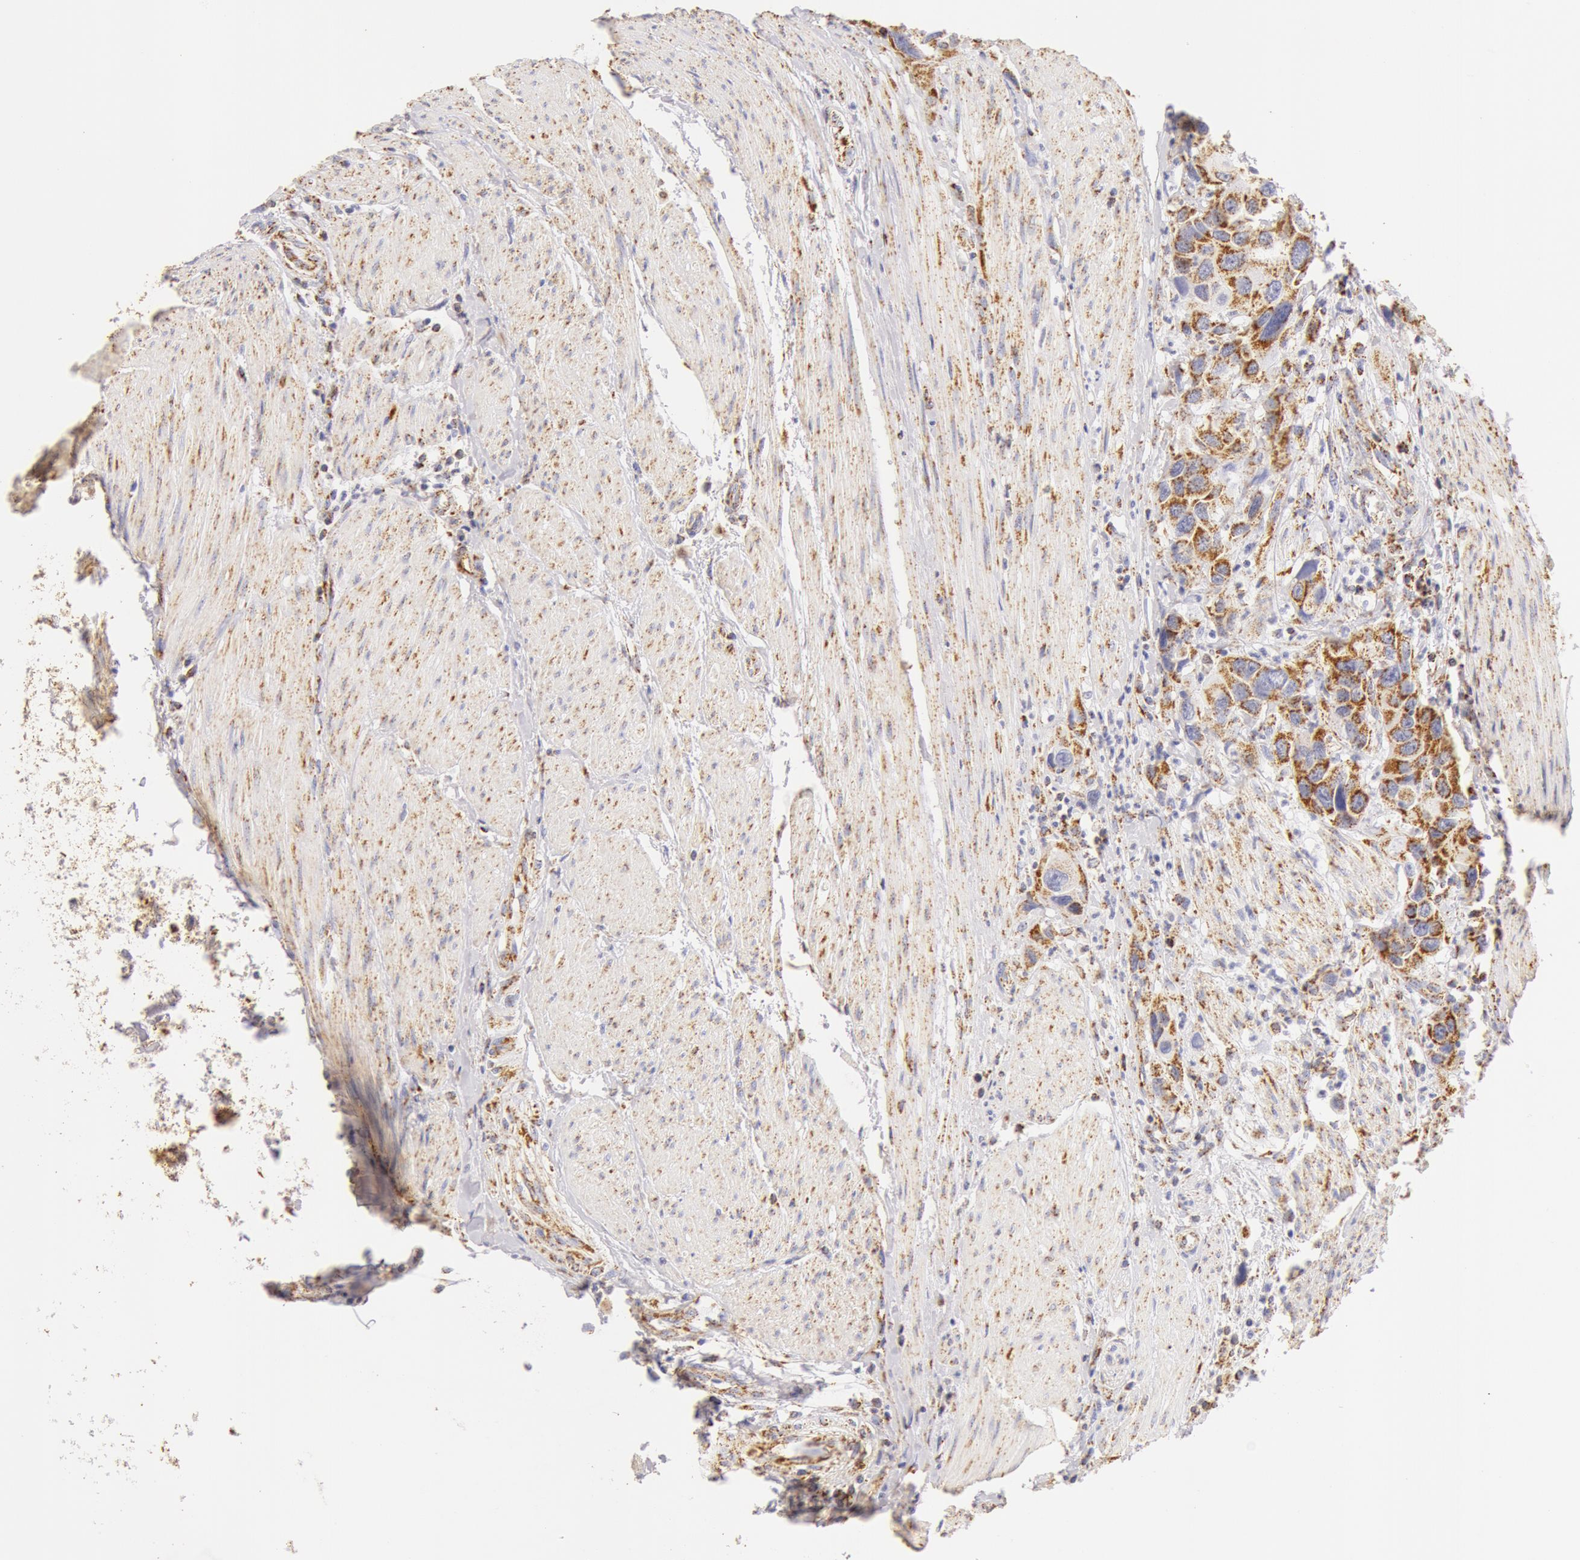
{"staining": {"intensity": "moderate", "quantity": "25%-75%", "location": "cytoplasmic/membranous"}, "tissue": "urothelial cancer", "cell_type": "Tumor cells", "image_type": "cancer", "snomed": [{"axis": "morphology", "description": "Urothelial carcinoma, High grade"}, {"axis": "topography", "description": "Urinary bladder"}], "caption": "Moderate cytoplasmic/membranous protein positivity is seen in approximately 25%-75% of tumor cells in urothelial cancer.", "gene": "ATP5F1B", "patient": {"sex": "male", "age": 66}}